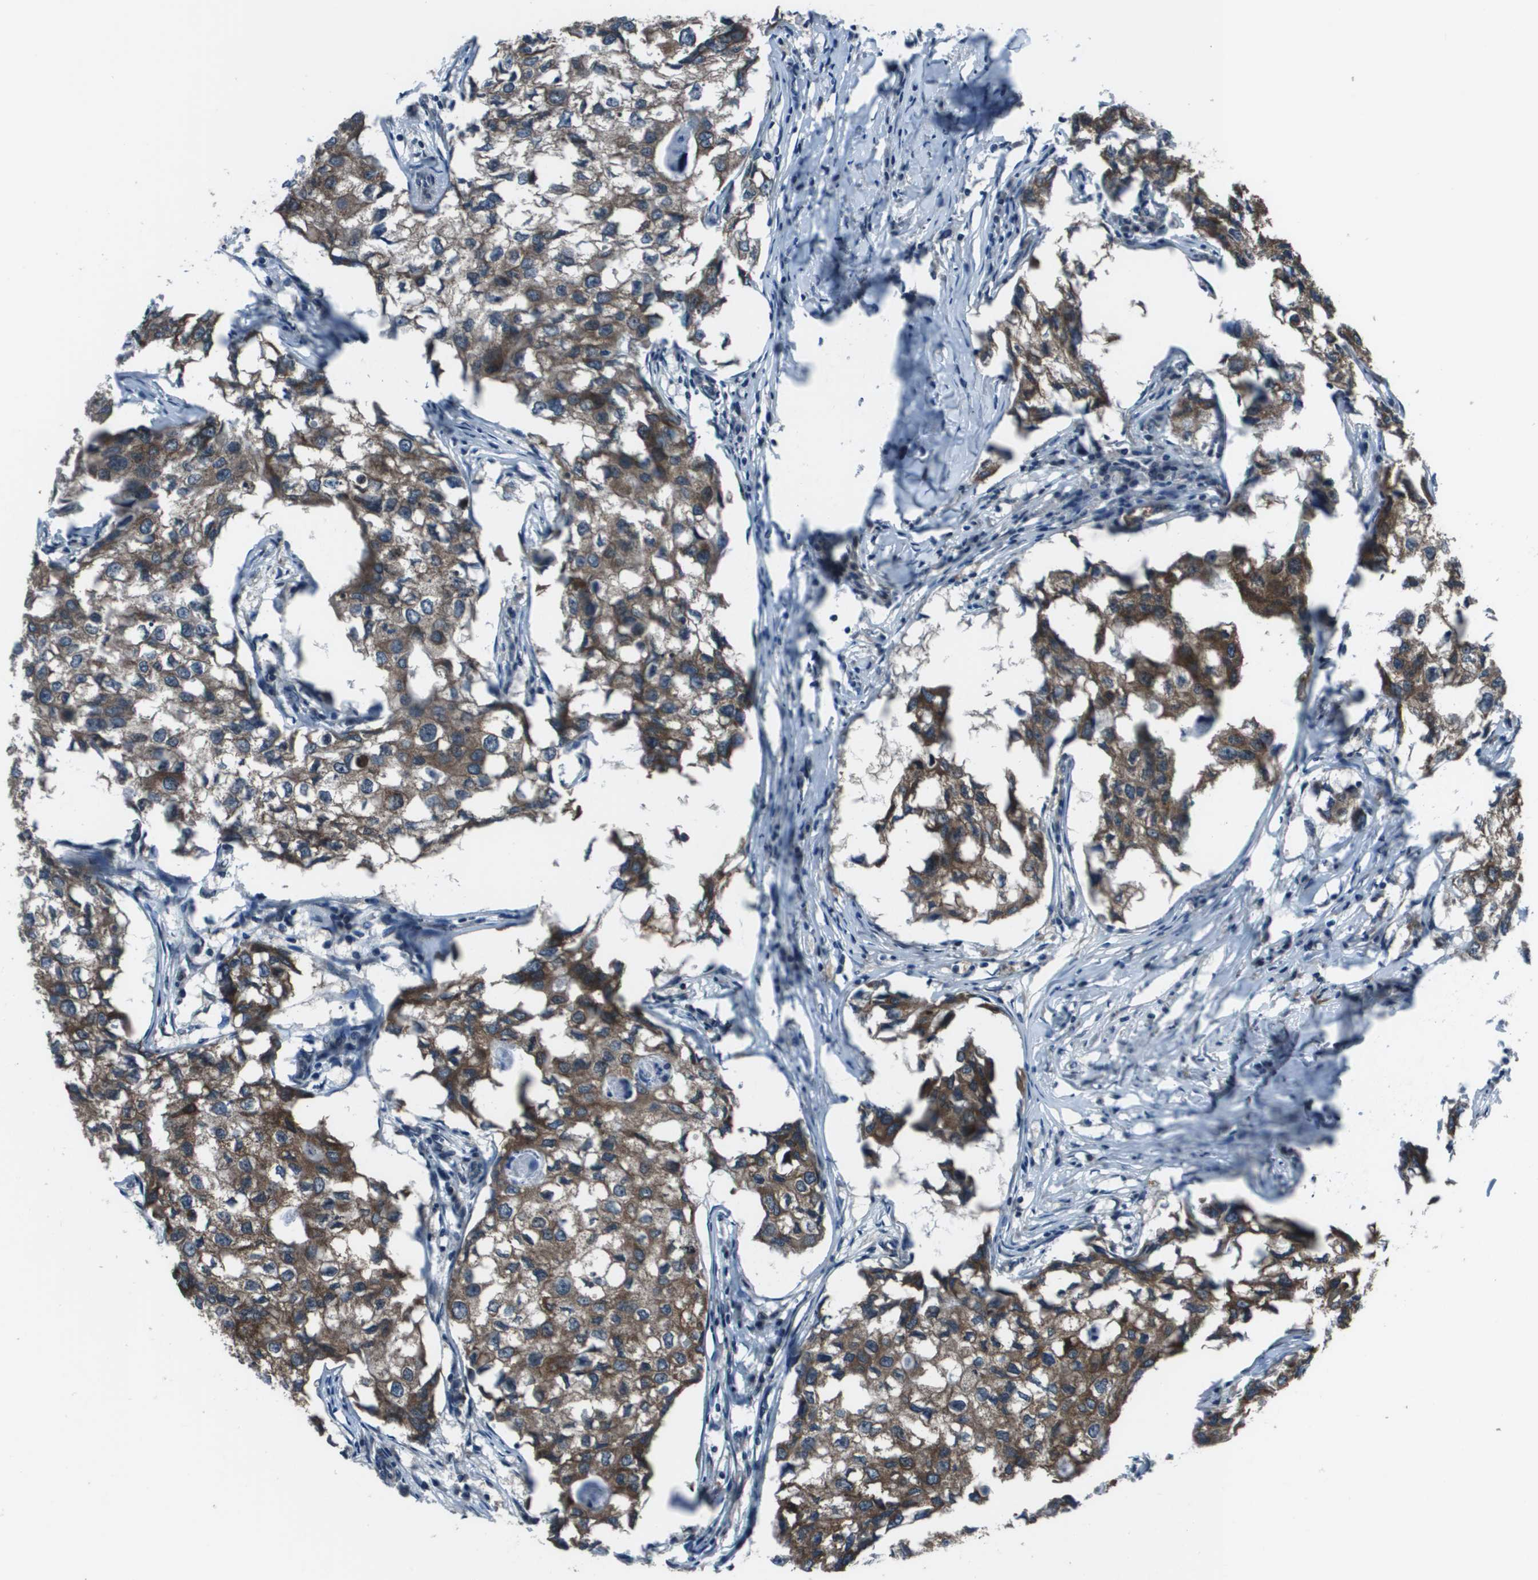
{"staining": {"intensity": "moderate", "quantity": ">75%", "location": "cytoplasmic/membranous"}, "tissue": "breast cancer", "cell_type": "Tumor cells", "image_type": "cancer", "snomed": [{"axis": "morphology", "description": "Duct carcinoma"}, {"axis": "topography", "description": "Breast"}], "caption": "Breast cancer (invasive ductal carcinoma) tissue displays moderate cytoplasmic/membranous expression in about >75% of tumor cells, visualized by immunohistochemistry.", "gene": "PPFIA1", "patient": {"sex": "female", "age": 27}}